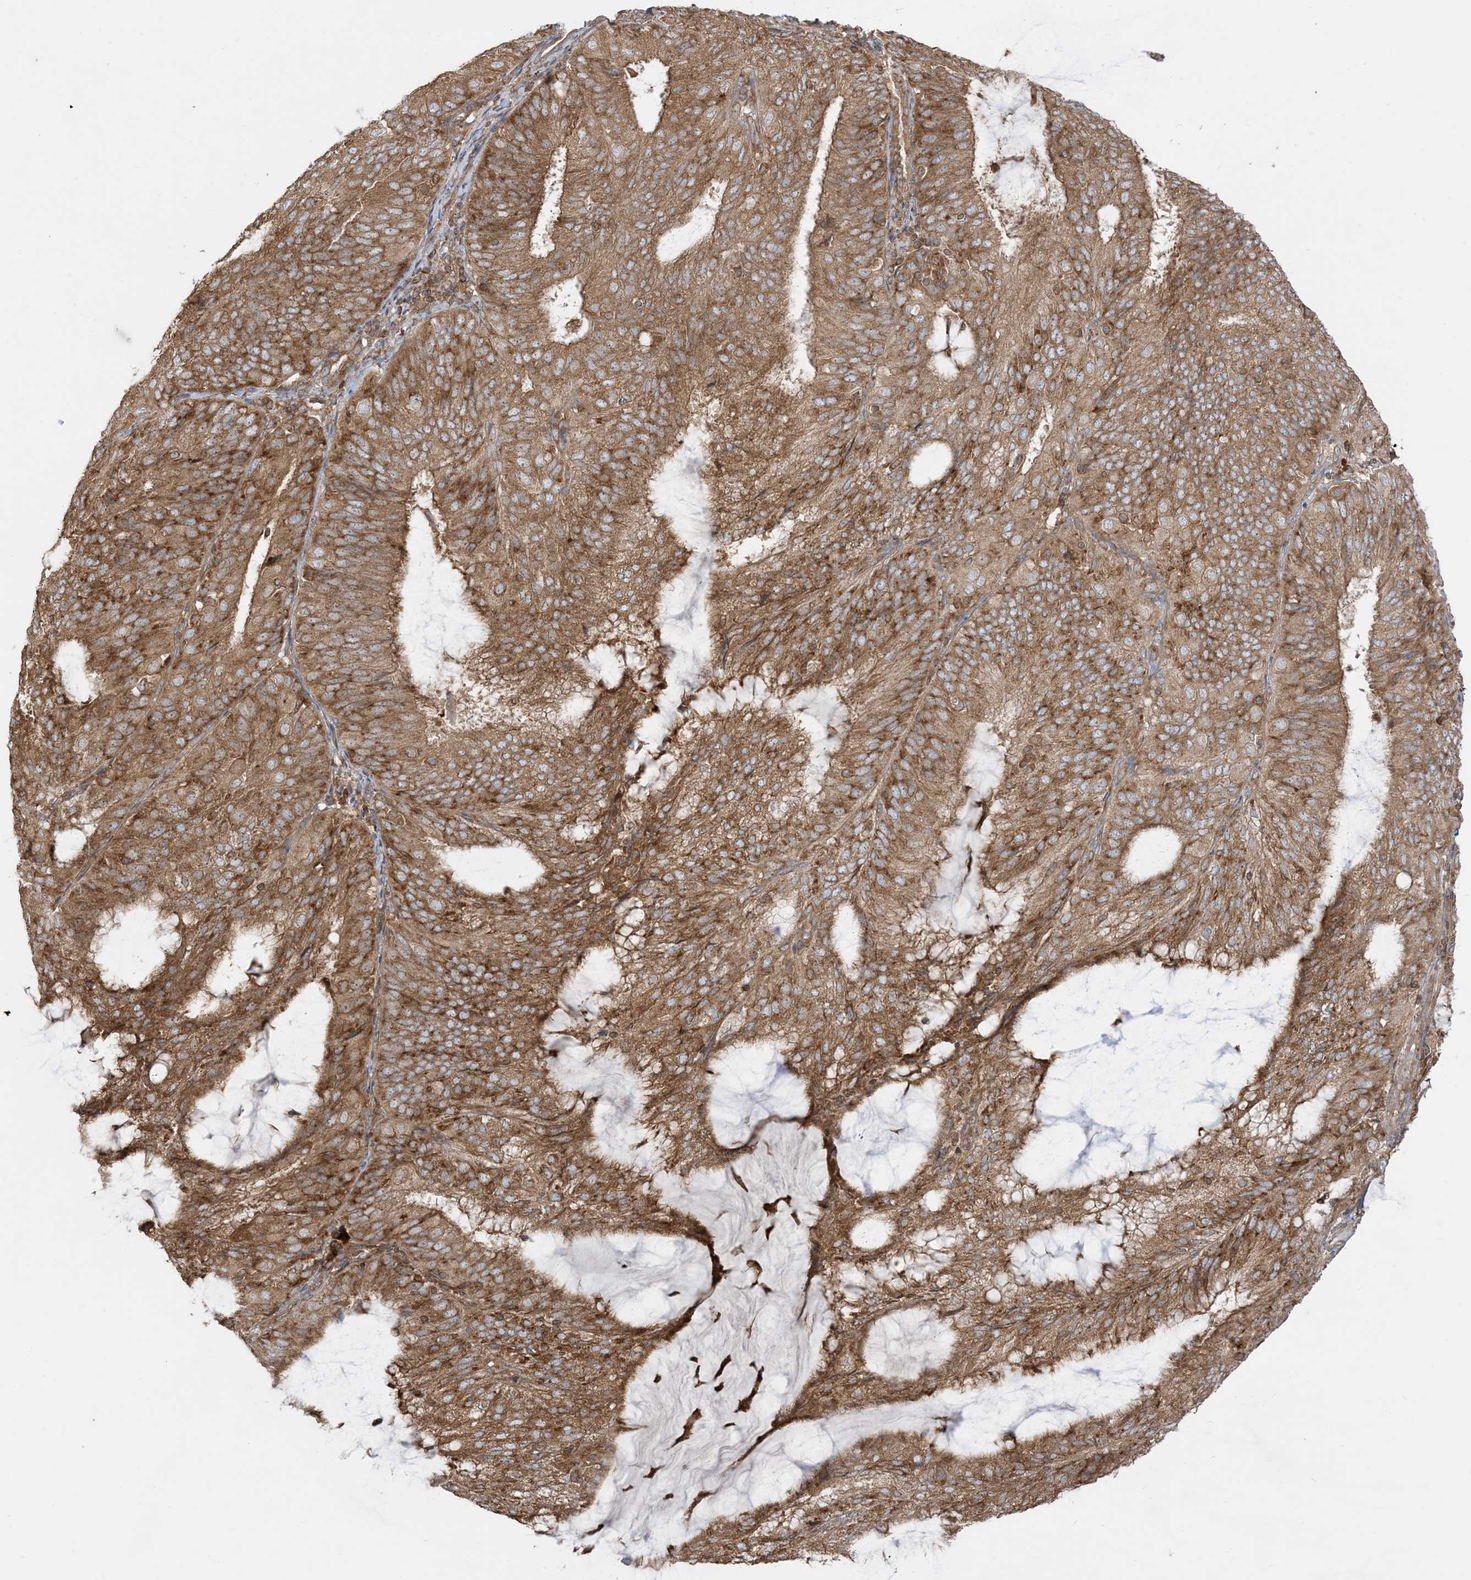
{"staining": {"intensity": "moderate", "quantity": ">75%", "location": "cytoplasmic/membranous"}, "tissue": "endometrial cancer", "cell_type": "Tumor cells", "image_type": "cancer", "snomed": [{"axis": "morphology", "description": "Adenocarcinoma, NOS"}, {"axis": "topography", "description": "Endometrium"}], "caption": "Immunohistochemistry staining of endometrial adenocarcinoma, which shows medium levels of moderate cytoplasmic/membranous expression in about >75% of tumor cells indicating moderate cytoplasmic/membranous protein expression. The staining was performed using DAB (3,3'-diaminobenzidine) (brown) for protein detection and nuclei were counterstained in hematoxylin (blue).", "gene": "SRP72", "patient": {"sex": "female", "age": 81}}